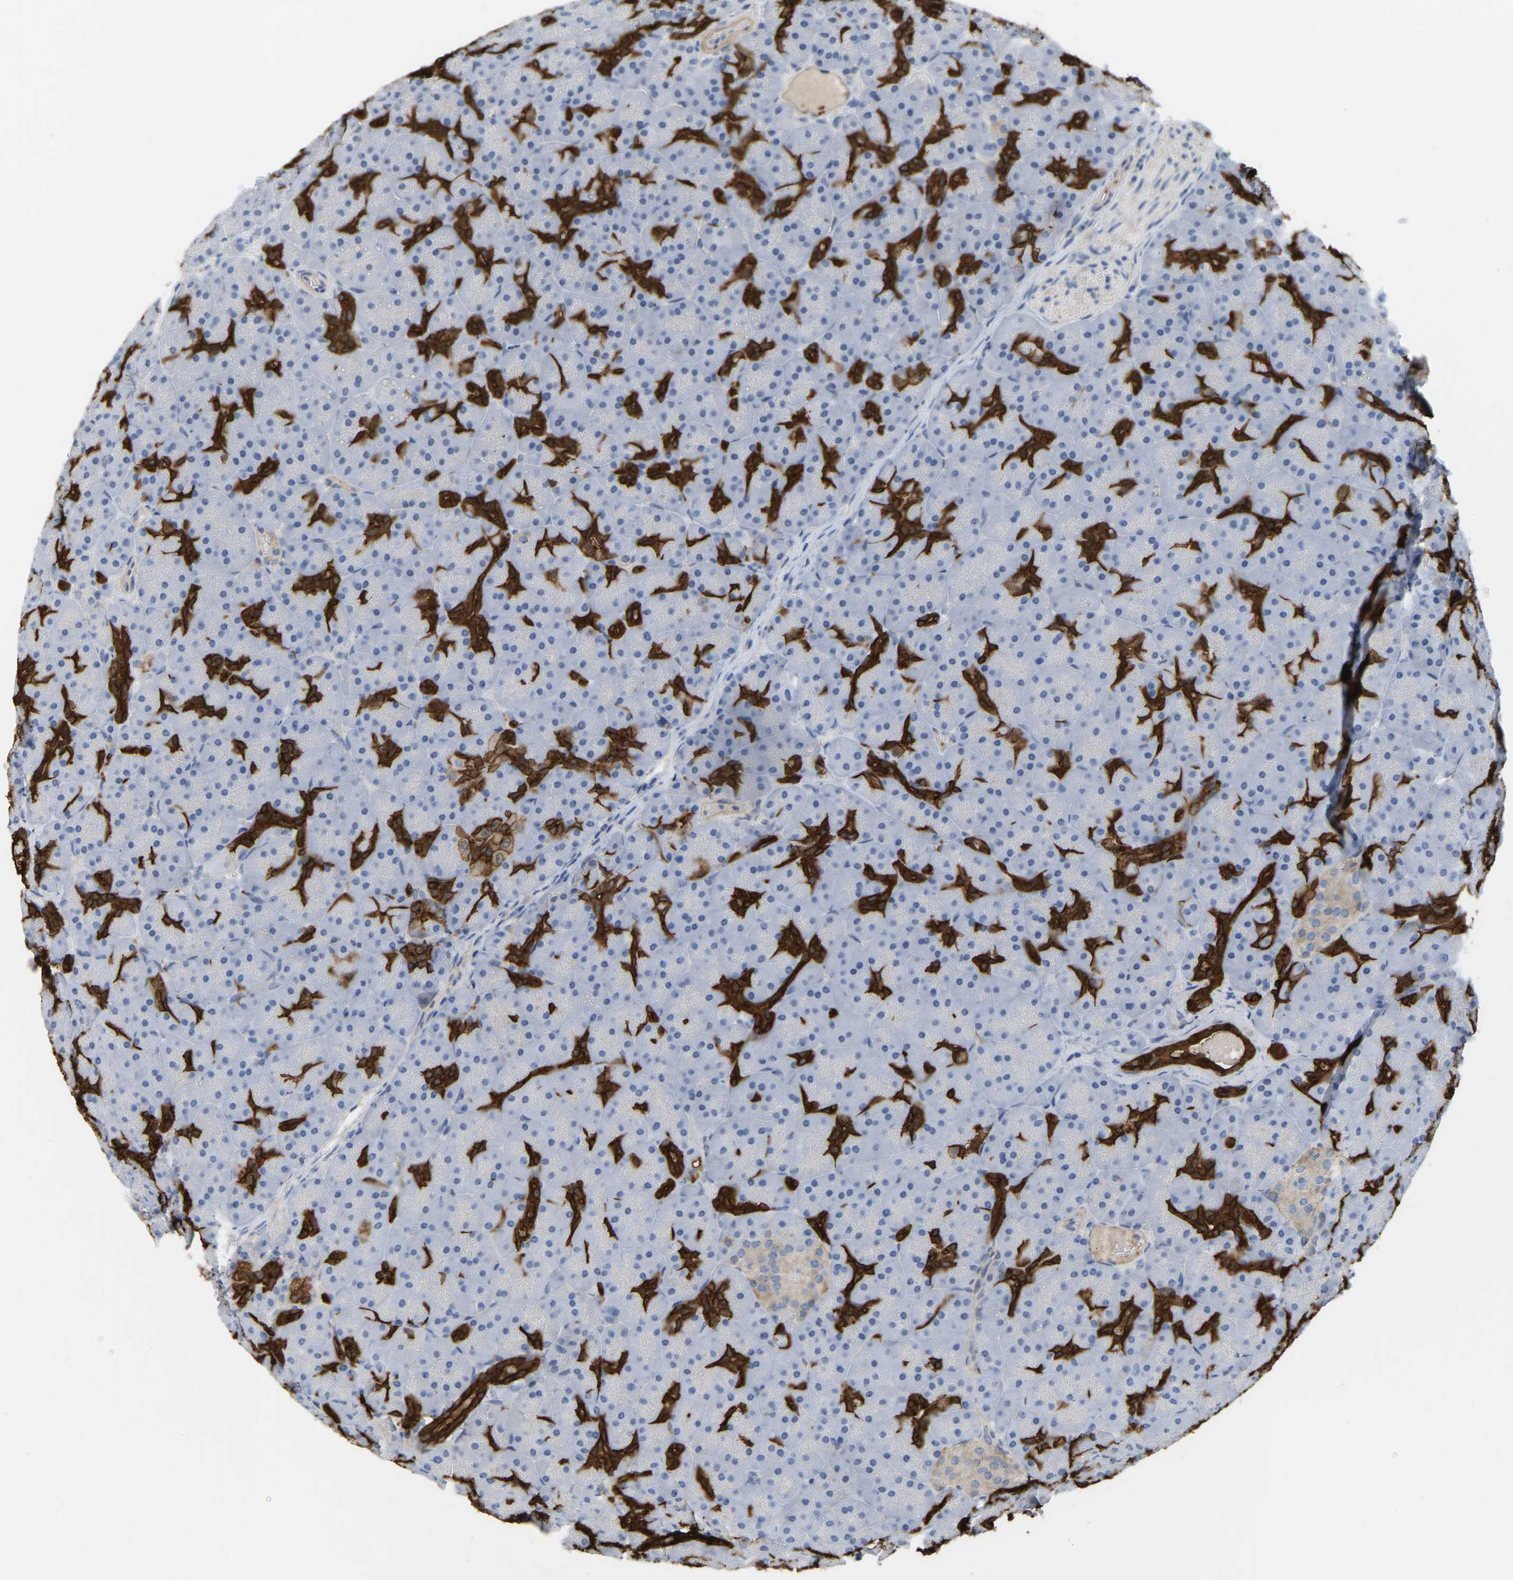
{"staining": {"intensity": "strong", "quantity": "25%-75%", "location": "cytoplasmic/membranous"}, "tissue": "pancreas", "cell_type": "Exocrine glandular cells", "image_type": "normal", "snomed": [{"axis": "morphology", "description": "Normal tissue, NOS"}, {"axis": "topography", "description": "Pancreas"}], "caption": "Protein staining demonstrates strong cytoplasmic/membranous positivity in approximately 25%-75% of exocrine glandular cells in normal pancreas.", "gene": "ZNF449", "patient": {"sex": "male", "age": 66}}